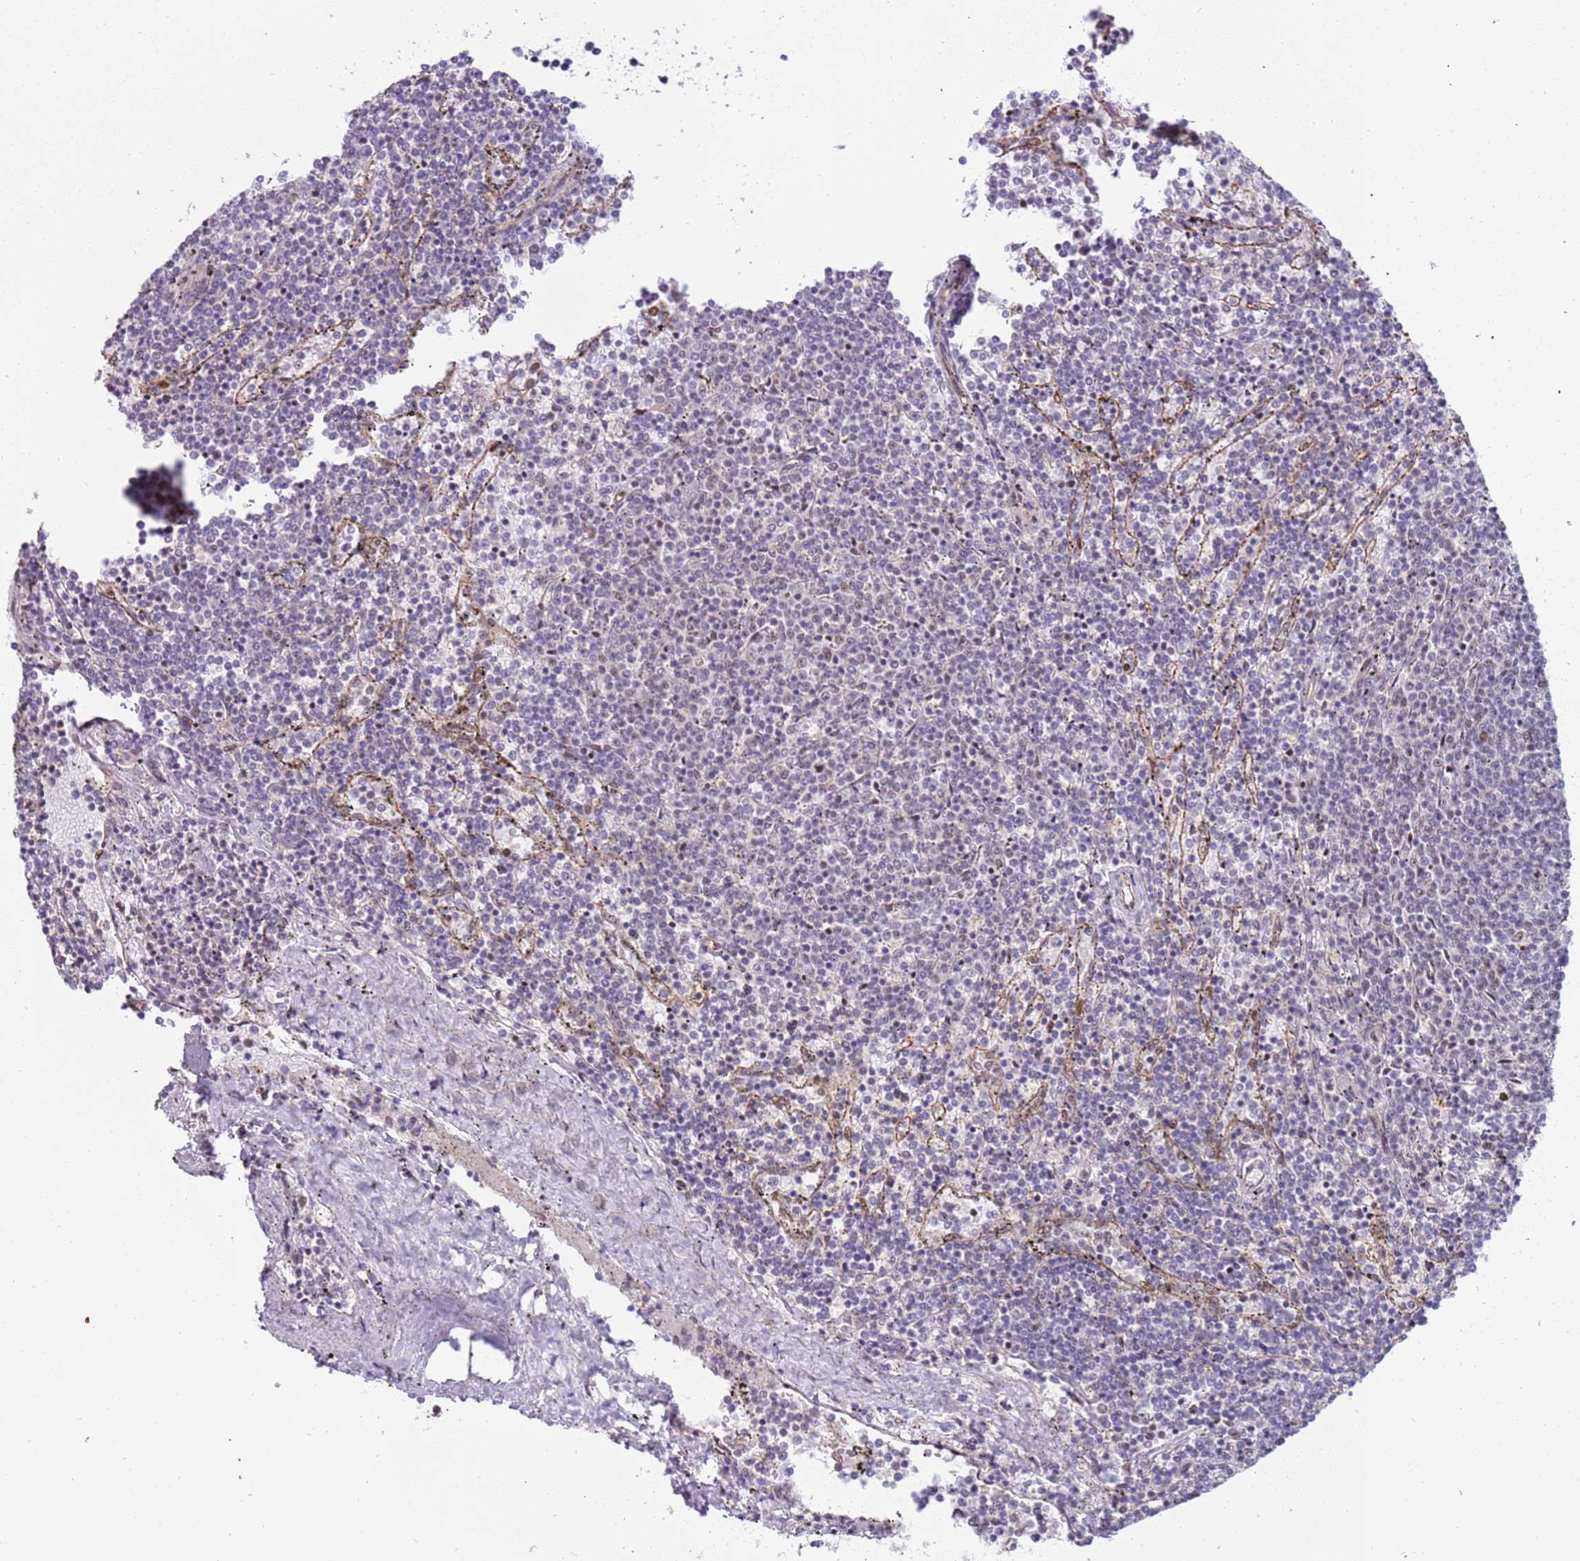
{"staining": {"intensity": "negative", "quantity": "none", "location": "none"}, "tissue": "lymphoma", "cell_type": "Tumor cells", "image_type": "cancer", "snomed": [{"axis": "morphology", "description": "Malignant lymphoma, non-Hodgkin's type, Low grade"}, {"axis": "topography", "description": "Spleen"}], "caption": "An image of lymphoma stained for a protein shows no brown staining in tumor cells.", "gene": "LRMDA", "patient": {"sex": "female", "age": 50}}